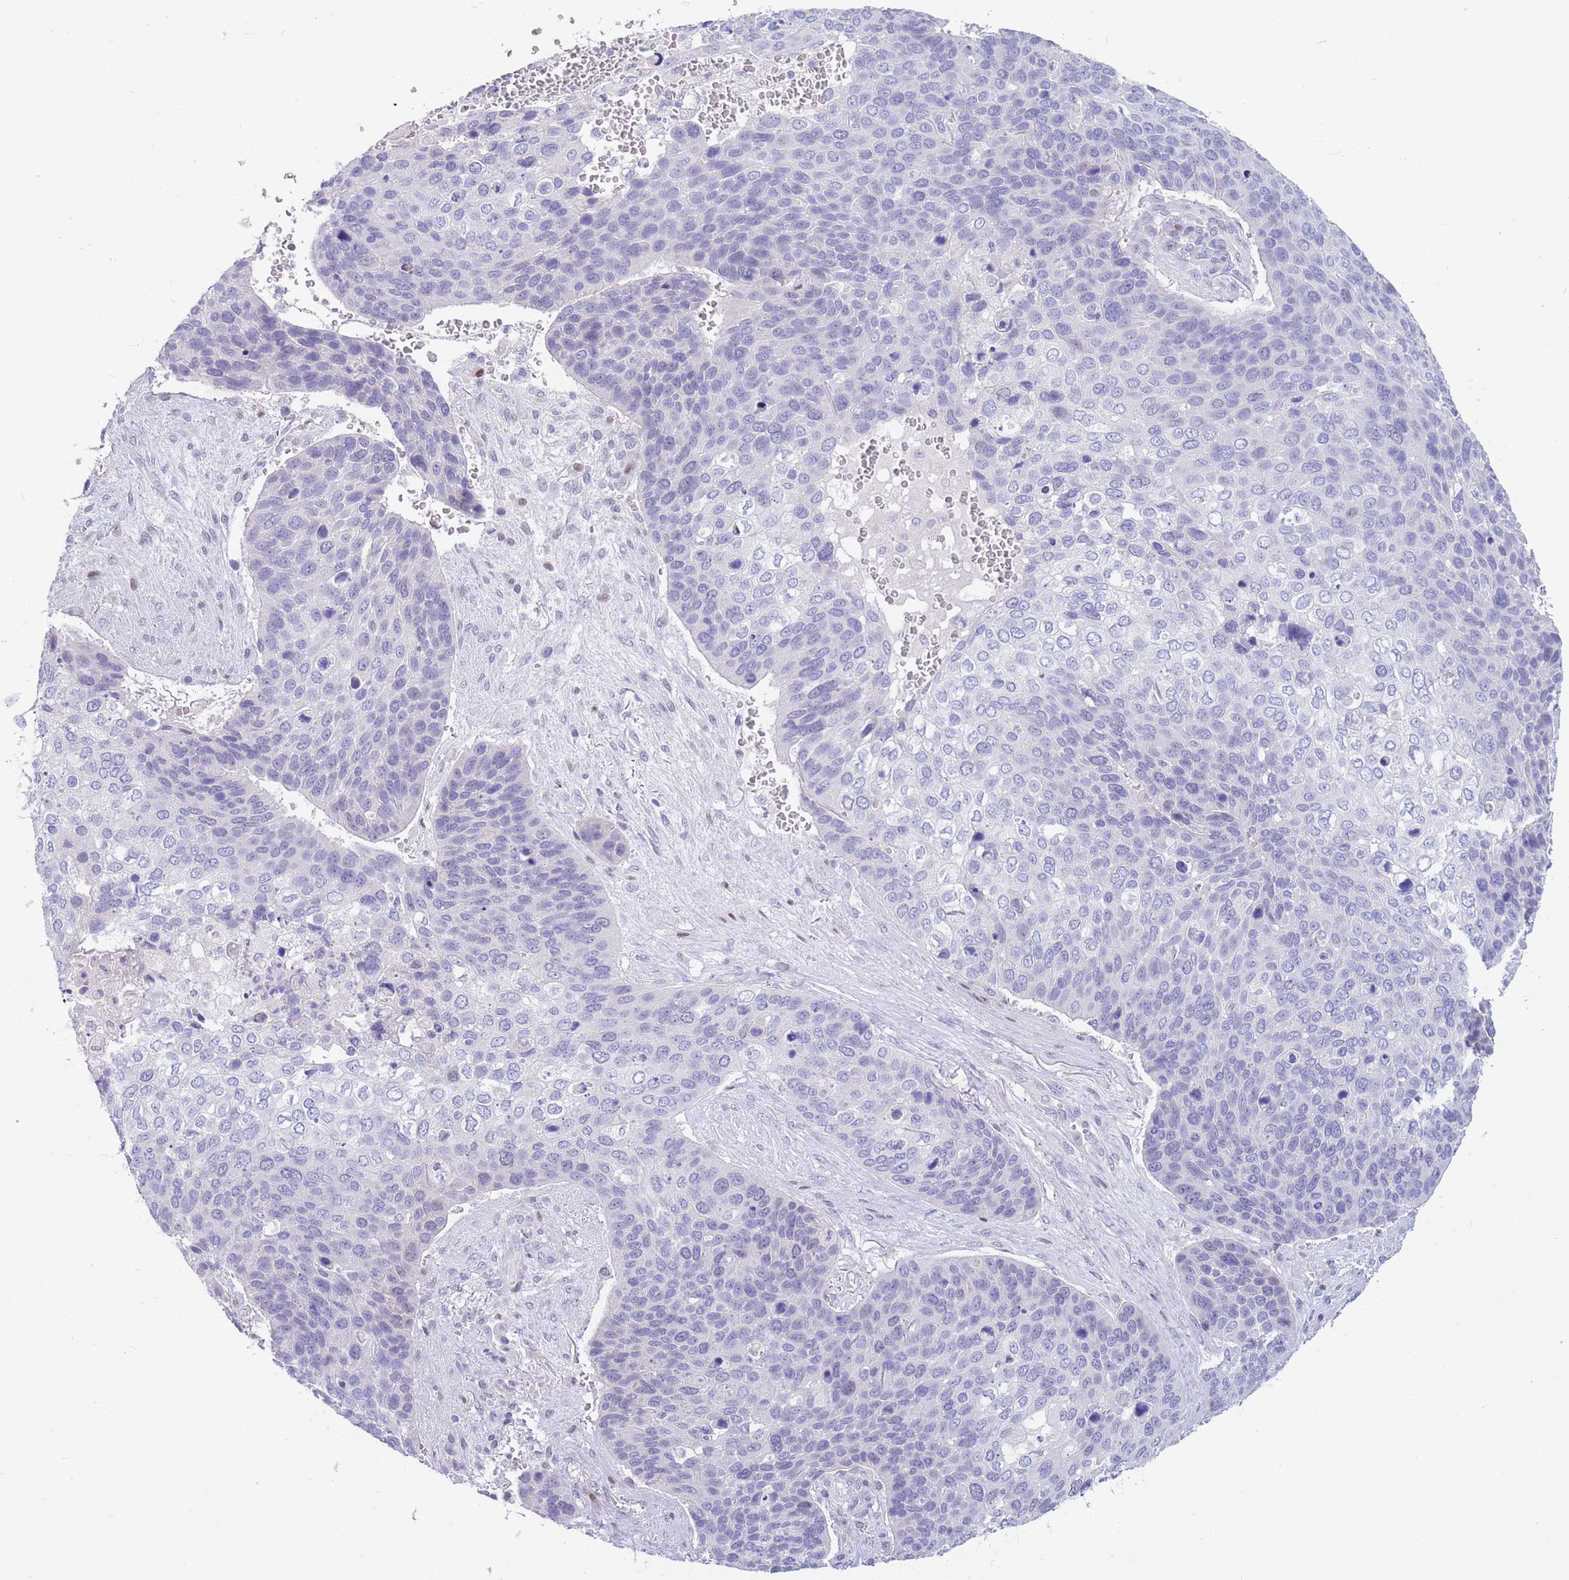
{"staining": {"intensity": "negative", "quantity": "none", "location": "none"}, "tissue": "skin cancer", "cell_type": "Tumor cells", "image_type": "cancer", "snomed": [{"axis": "morphology", "description": "Basal cell carcinoma"}, {"axis": "topography", "description": "Skin"}], "caption": "Image shows no protein positivity in tumor cells of basal cell carcinoma (skin) tissue.", "gene": "SHCBP1", "patient": {"sex": "female", "age": 74}}